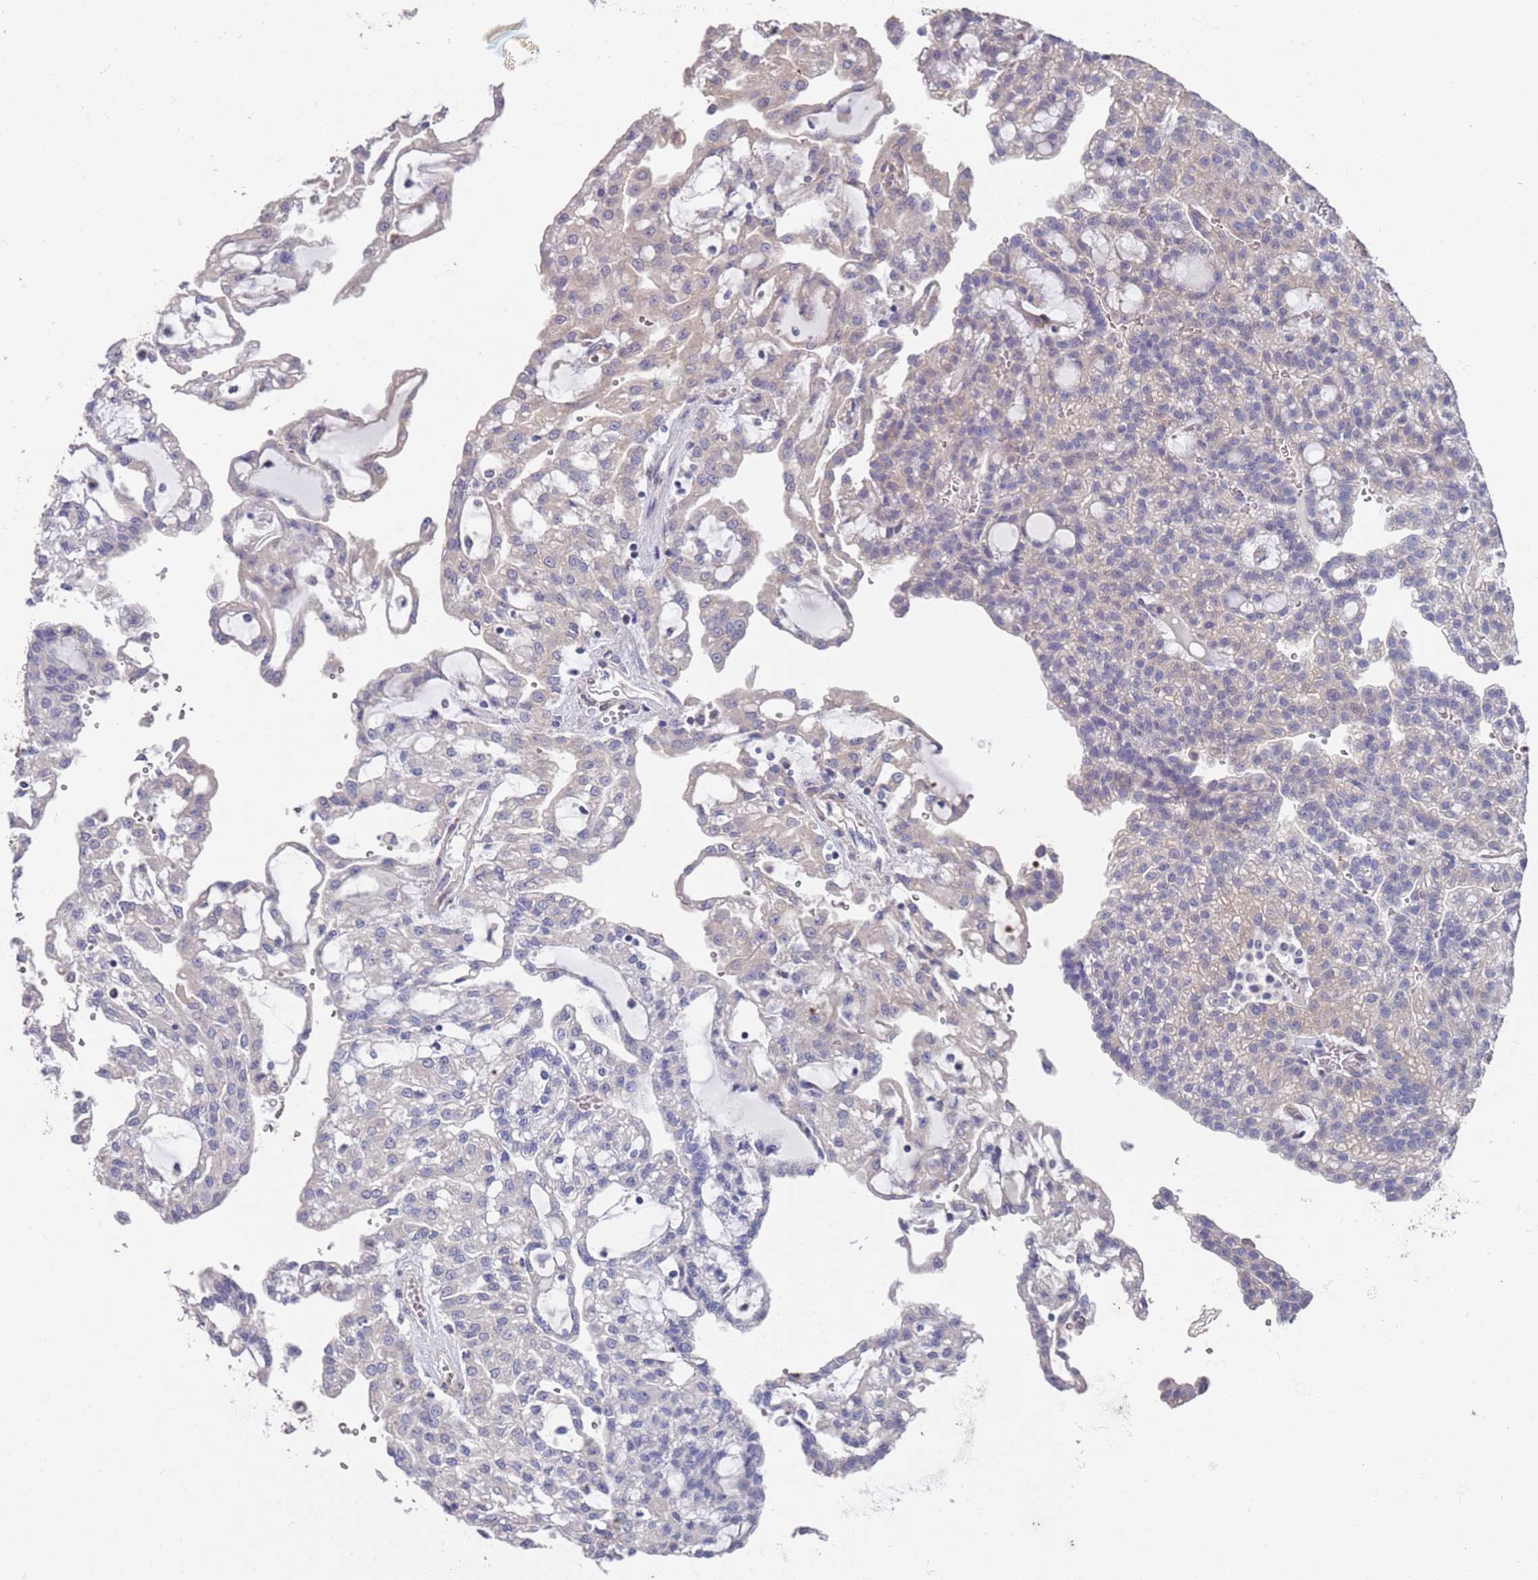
{"staining": {"intensity": "negative", "quantity": "none", "location": "none"}, "tissue": "renal cancer", "cell_type": "Tumor cells", "image_type": "cancer", "snomed": [{"axis": "morphology", "description": "Adenocarcinoma, NOS"}, {"axis": "topography", "description": "Kidney"}], "caption": "Renal cancer (adenocarcinoma) was stained to show a protein in brown. There is no significant expression in tumor cells. (DAB (3,3'-diaminobenzidine) immunohistochemistry (IHC) with hematoxylin counter stain).", "gene": "ANK2", "patient": {"sex": "male", "age": 63}}